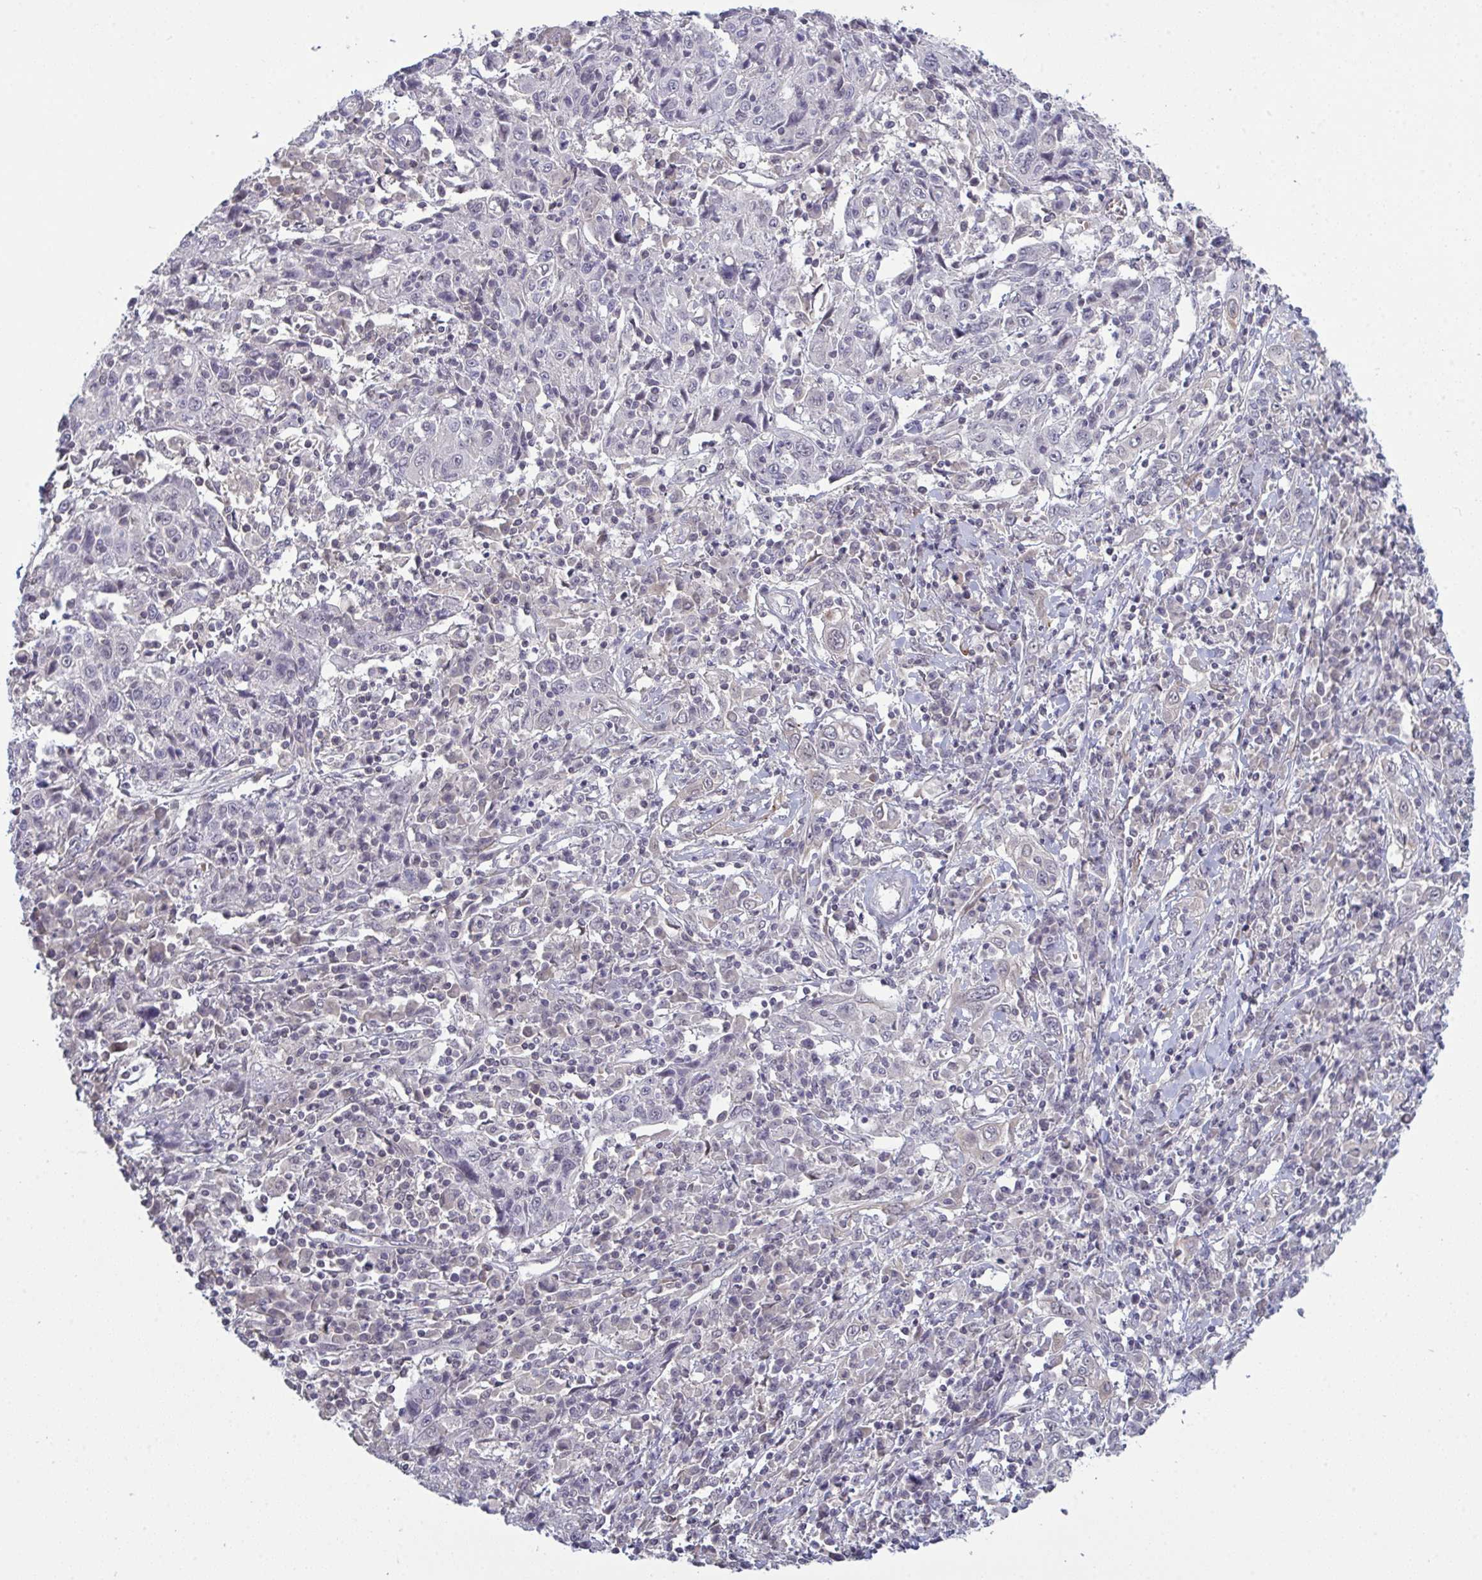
{"staining": {"intensity": "negative", "quantity": "none", "location": "none"}, "tissue": "cervical cancer", "cell_type": "Tumor cells", "image_type": "cancer", "snomed": [{"axis": "morphology", "description": "Squamous cell carcinoma, NOS"}, {"axis": "topography", "description": "Cervix"}], "caption": "Immunohistochemistry (IHC) photomicrograph of neoplastic tissue: cervical cancer (squamous cell carcinoma) stained with DAB shows no significant protein positivity in tumor cells. (Brightfield microscopy of DAB IHC at high magnification).", "gene": "ZNF784", "patient": {"sex": "female", "age": 46}}